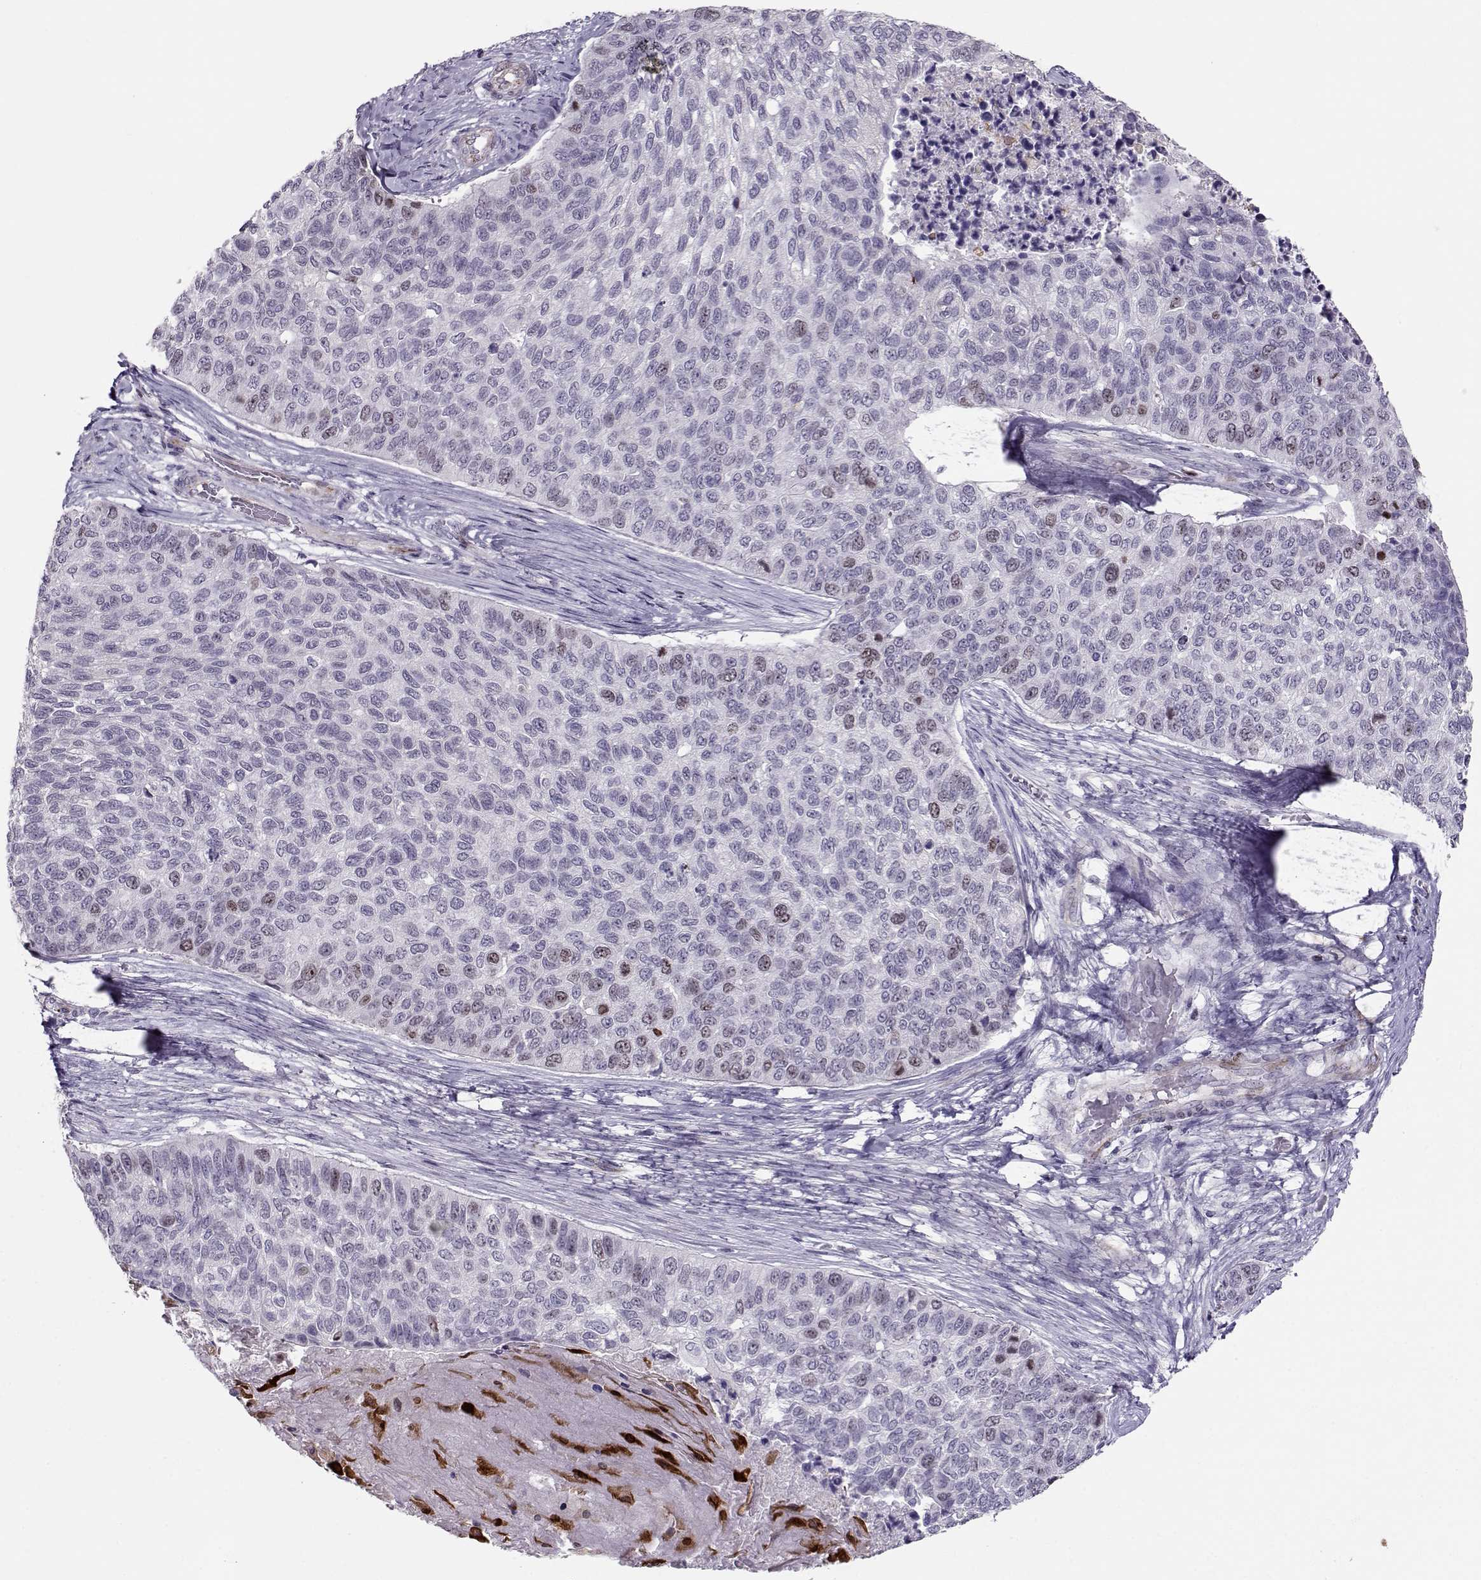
{"staining": {"intensity": "weak", "quantity": "<25%", "location": "nuclear"}, "tissue": "lung cancer", "cell_type": "Tumor cells", "image_type": "cancer", "snomed": [{"axis": "morphology", "description": "Squamous cell carcinoma, NOS"}, {"axis": "topography", "description": "Lung"}], "caption": "IHC of lung cancer demonstrates no positivity in tumor cells.", "gene": "NPW", "patient": {"sex": "male", "age": 69}}